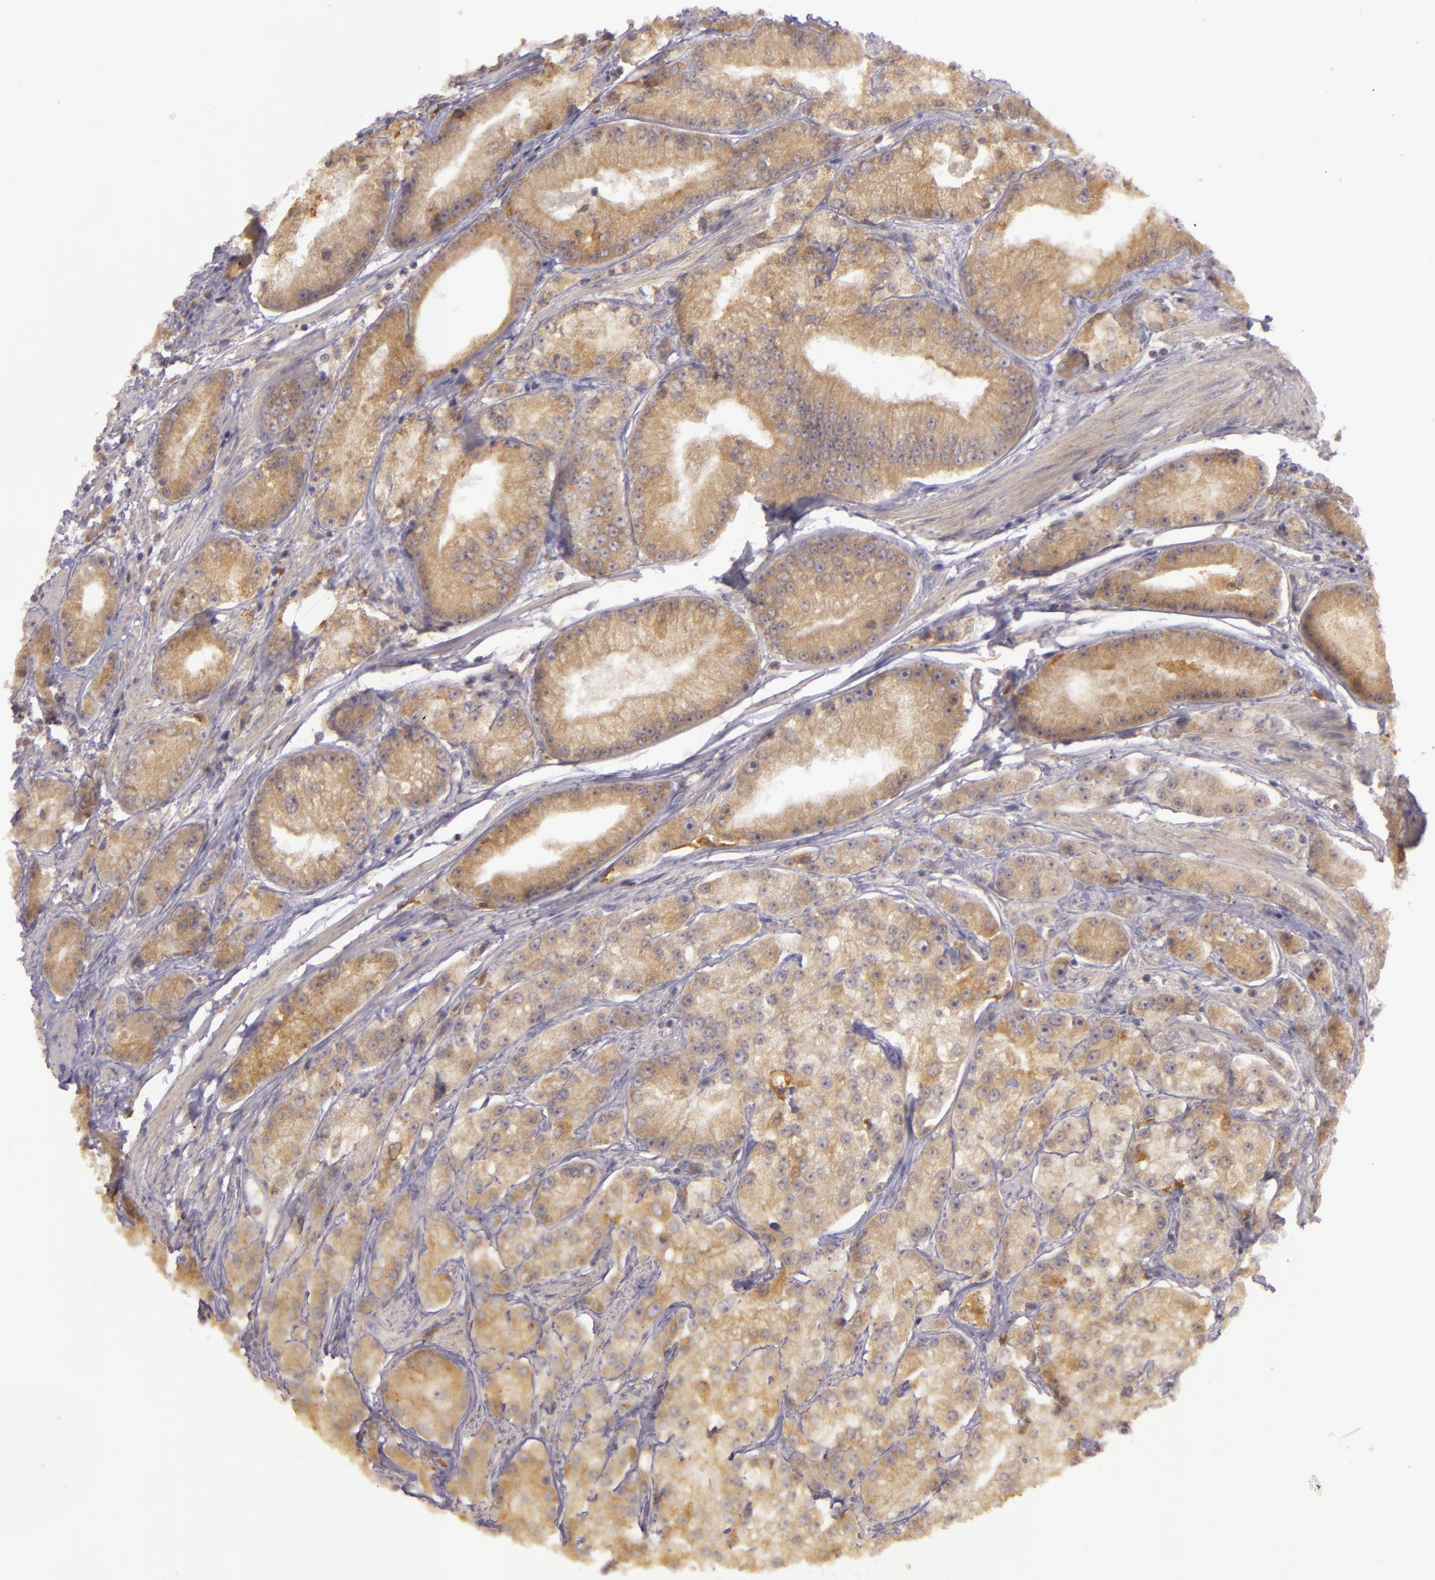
{"staining": {"intensity": "weak", "quantity": ">75%", "location": "cytoplasmic/membranous"}, "tissue": "prostate cancer", "cell_type": "Tumor cells", "image_type": "cancer", "snomed": [{"axis": "morphology", "description": "Adenocarcinoma, Medium grade"}, {"axis": "topography", "description": "Prostate"}], "caption": "Prostate medium-grade adenocarcinoma stained for a protein (brown) shows weak cytoplasmic/membranous positive expression in approximately >75% of tumor cells.", "gene": "PPP1R3F", "patient": {"sex": "male", "age": 72}}